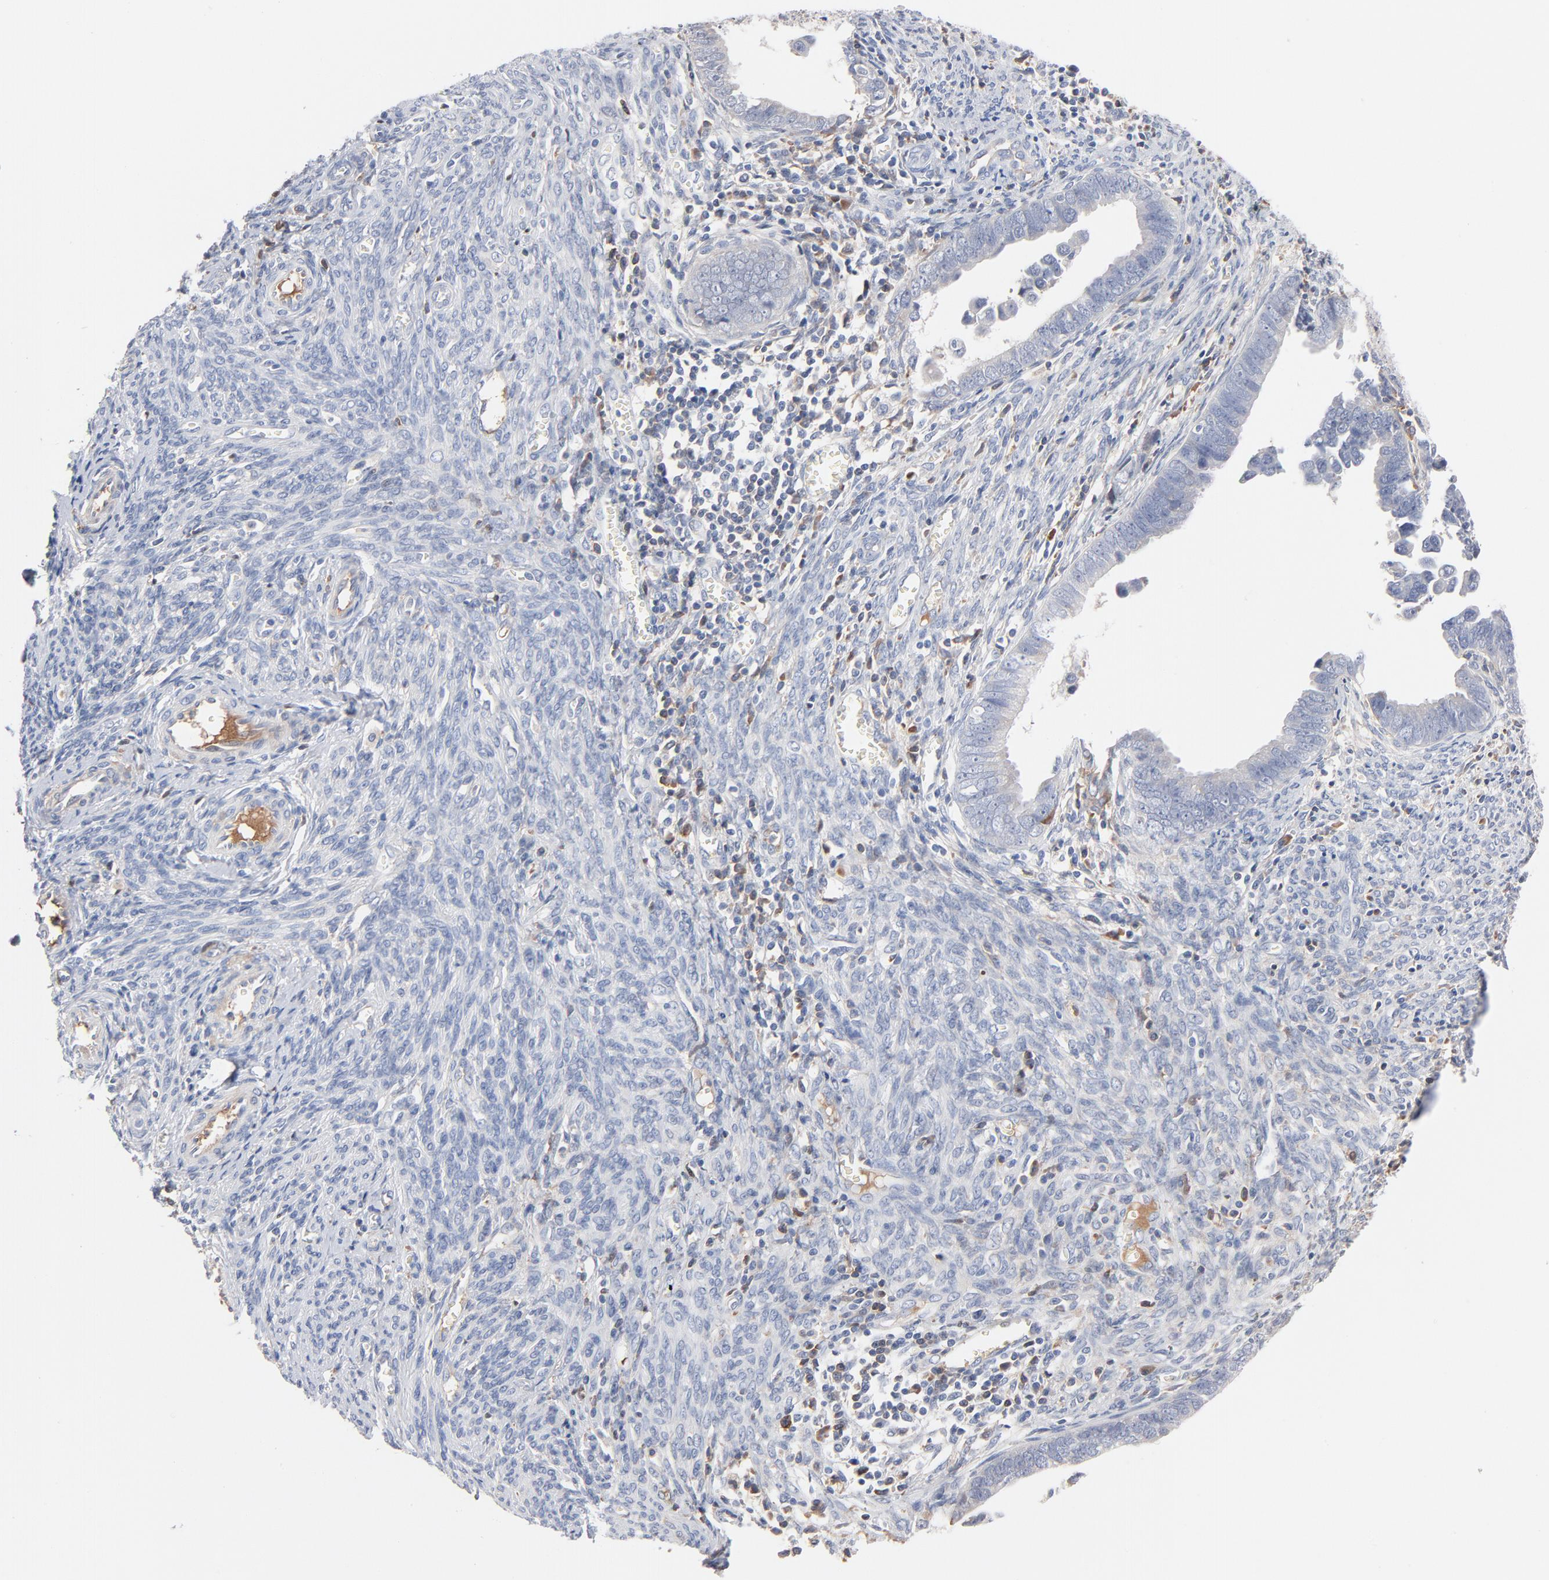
{"staining": {"intensity": "negative", "quantity": "none", "location": "none"}, "tissue": "endometrial cancer", "cell_type": "Tumor cells", "image_type": "cancer", "snomed": [{"axis": "morphology", "description": "Adenocarcinoma, NOS"}, {"axis": "topography", "description": "Endometrium"}], "caption": "An immunohistochemistry histopathology image of endometrial cancer (adenocarcinoma) is shown. There is no staining in tumor cells of endometrial cancer (adenocarcinoma).", "gene": "SERPINA4", "patient": {"sex": "female", "age": 75}}